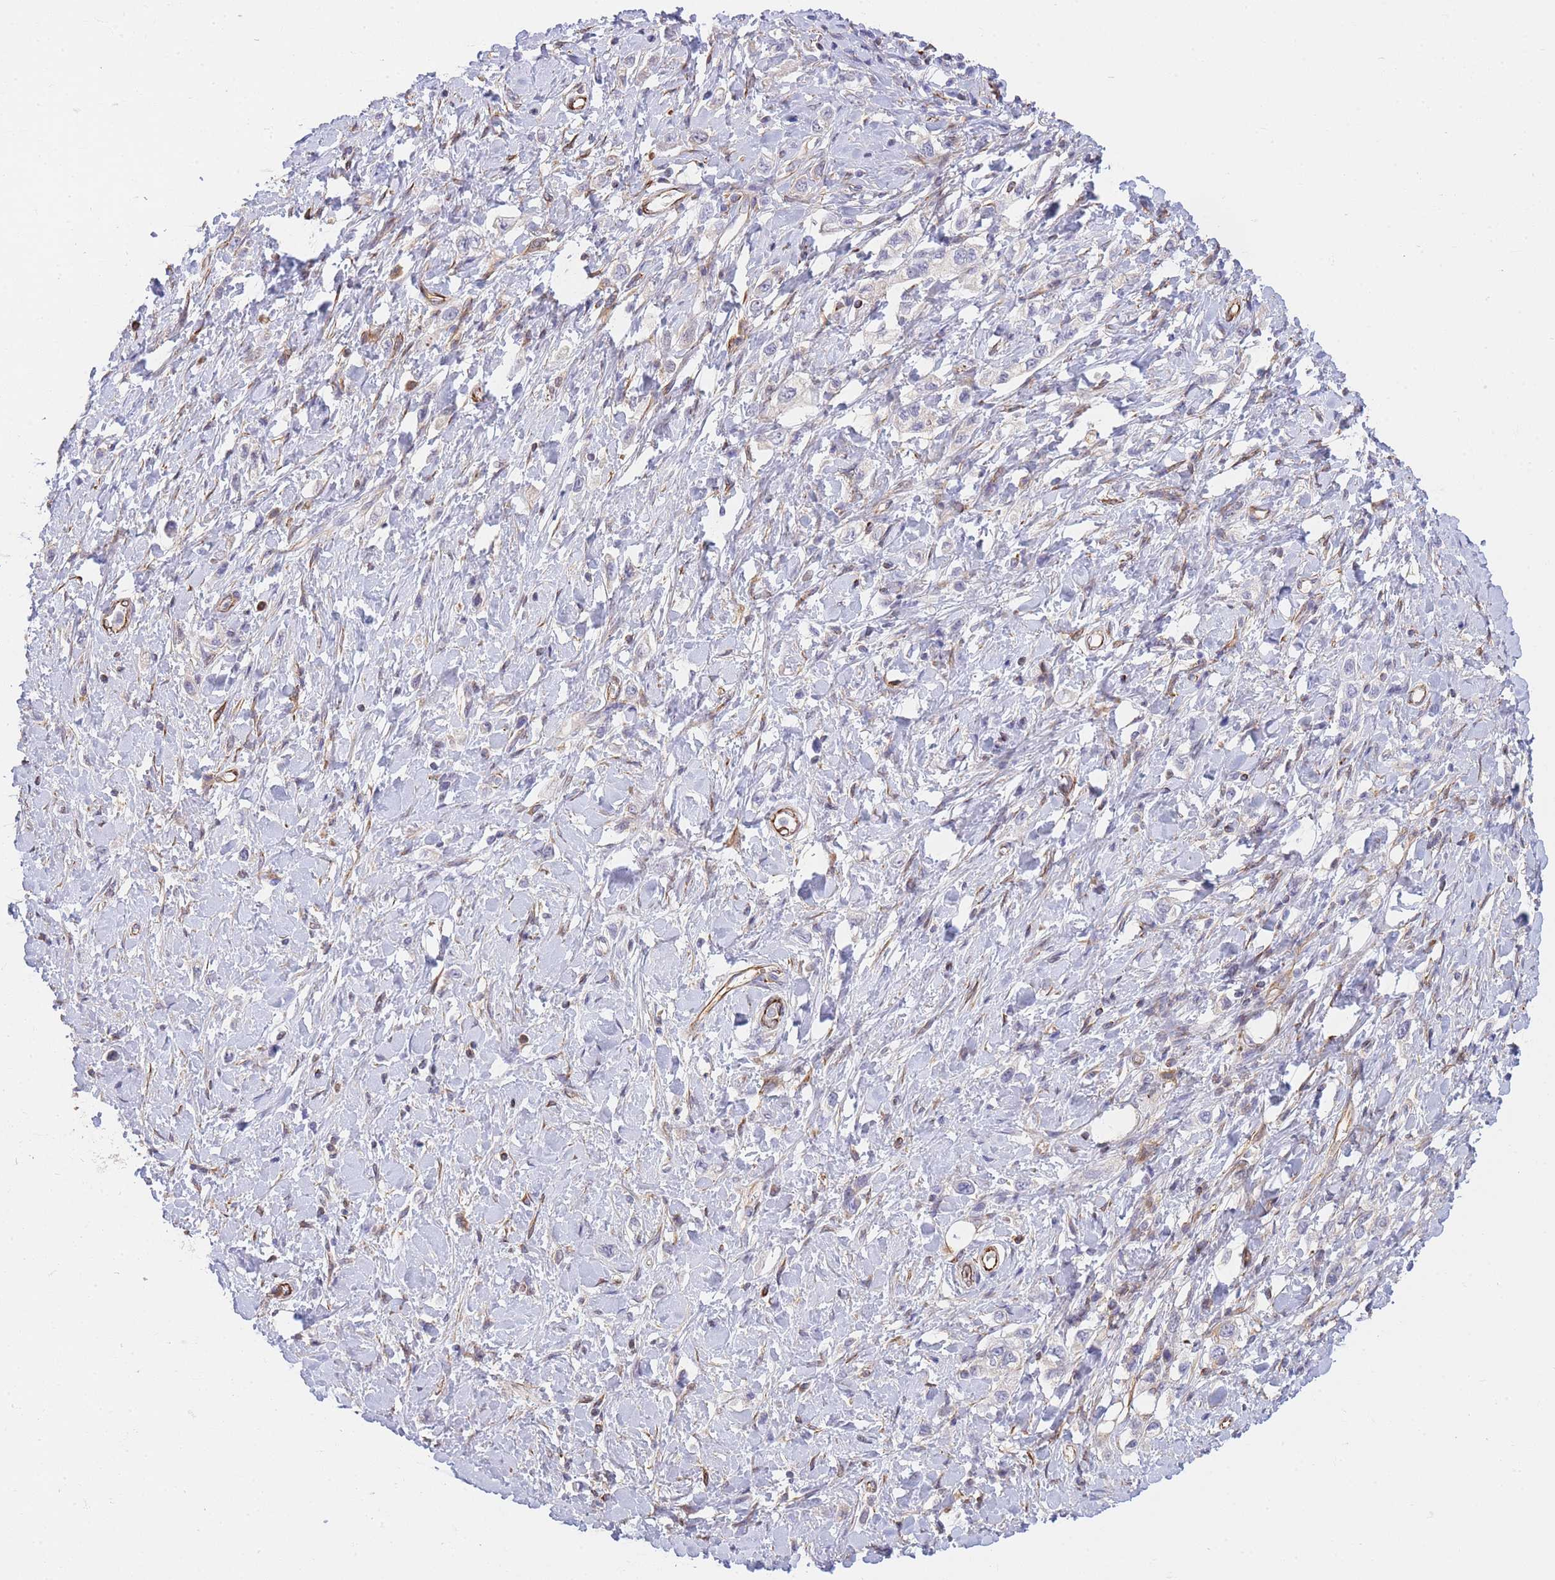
{"staining": {"intensity": "negative", "quantity": "none", "location": "none"}, "tissue": "stomach cancer", "cell_type": "Tumor cells", "image_type": "cancer", "snomed": [{"axis": "morphology", "description": "Adenocarcinoma, NOS"}, {"axis": "topography", "description": "Stomach"}], "caption": "High magnification brightfield microscopy of adenocarcinoma (stomach) stained with DAB (3,3'-diaminobenzidine) (brown) and counterstained with hematoxylin (blue): tumor cells show no significant expression. The staining is performed using DAB brown chromogen with nuclei counter-stained in using hematoxylin.", "gene": "ECPAS", "patient": {"sex": "female", "age": 65}}